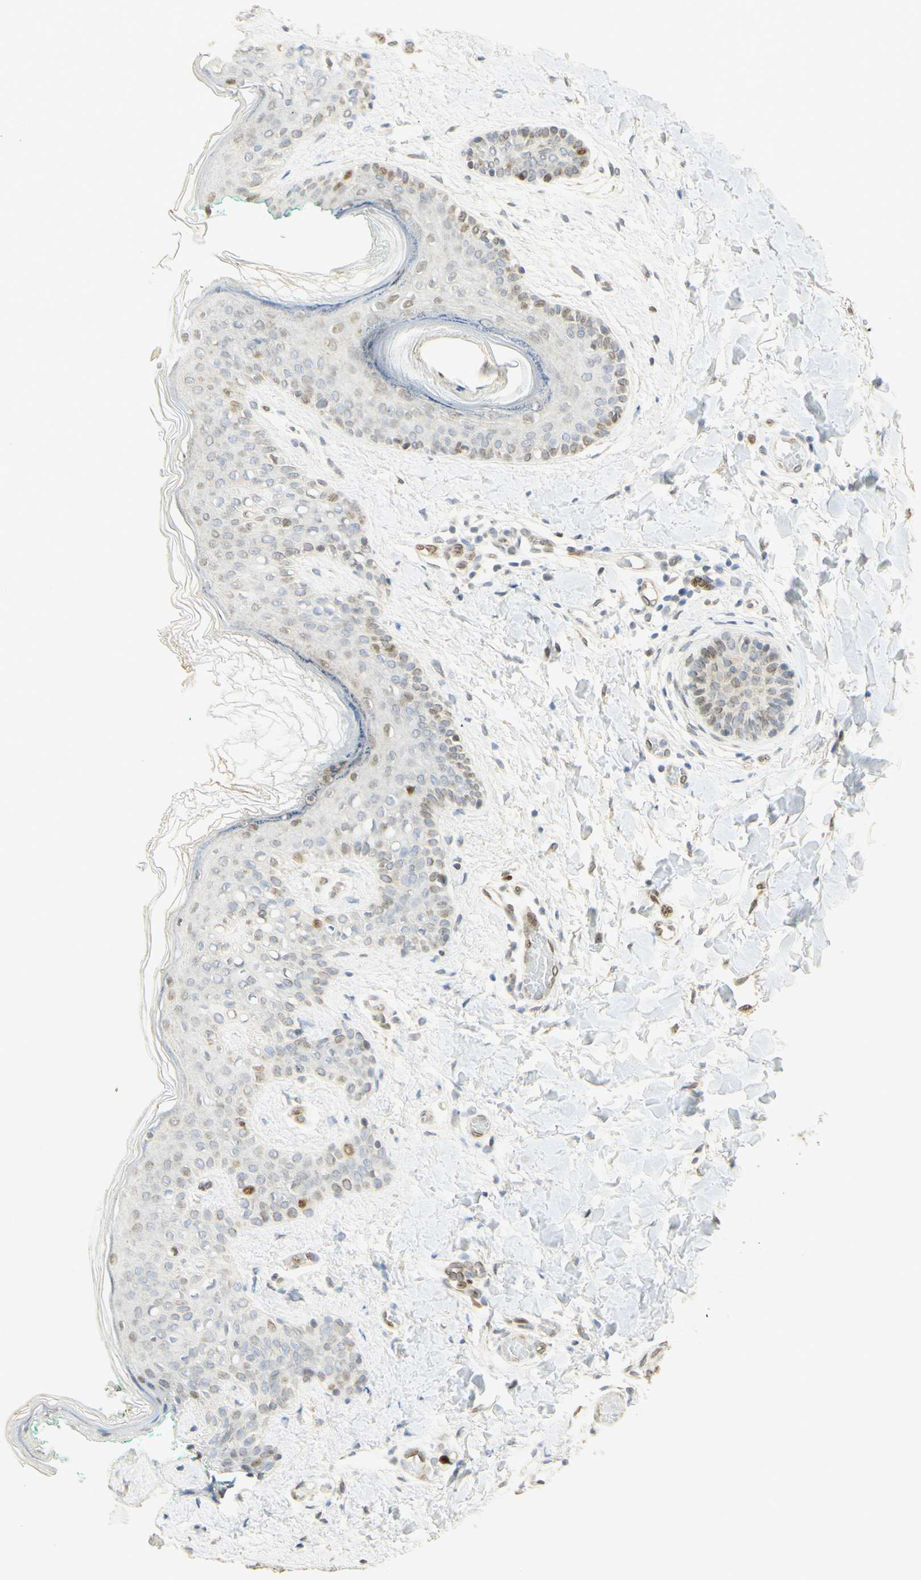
{"staining": {"intensity": "moderate", "quantity": ">75%", "location": "nuclear"}, "tissue": "skin", "cell_type": "Fibroblasts", "image_type": "normal", "snomed": [{"axis": "morphology", "description": "Normal tissue, NOS"}, {"axis": "topography", "description": "Skin"}], "caption": "Immunohistochemical staining of unremarkable human skin displays medium levels of moderate nuclear positivity in about >75% of fibroblasts. (IHC, brightfield microscopy, high magnification).", "gene": "E2F1", "patient": {"sex": "male", "age": 16}}